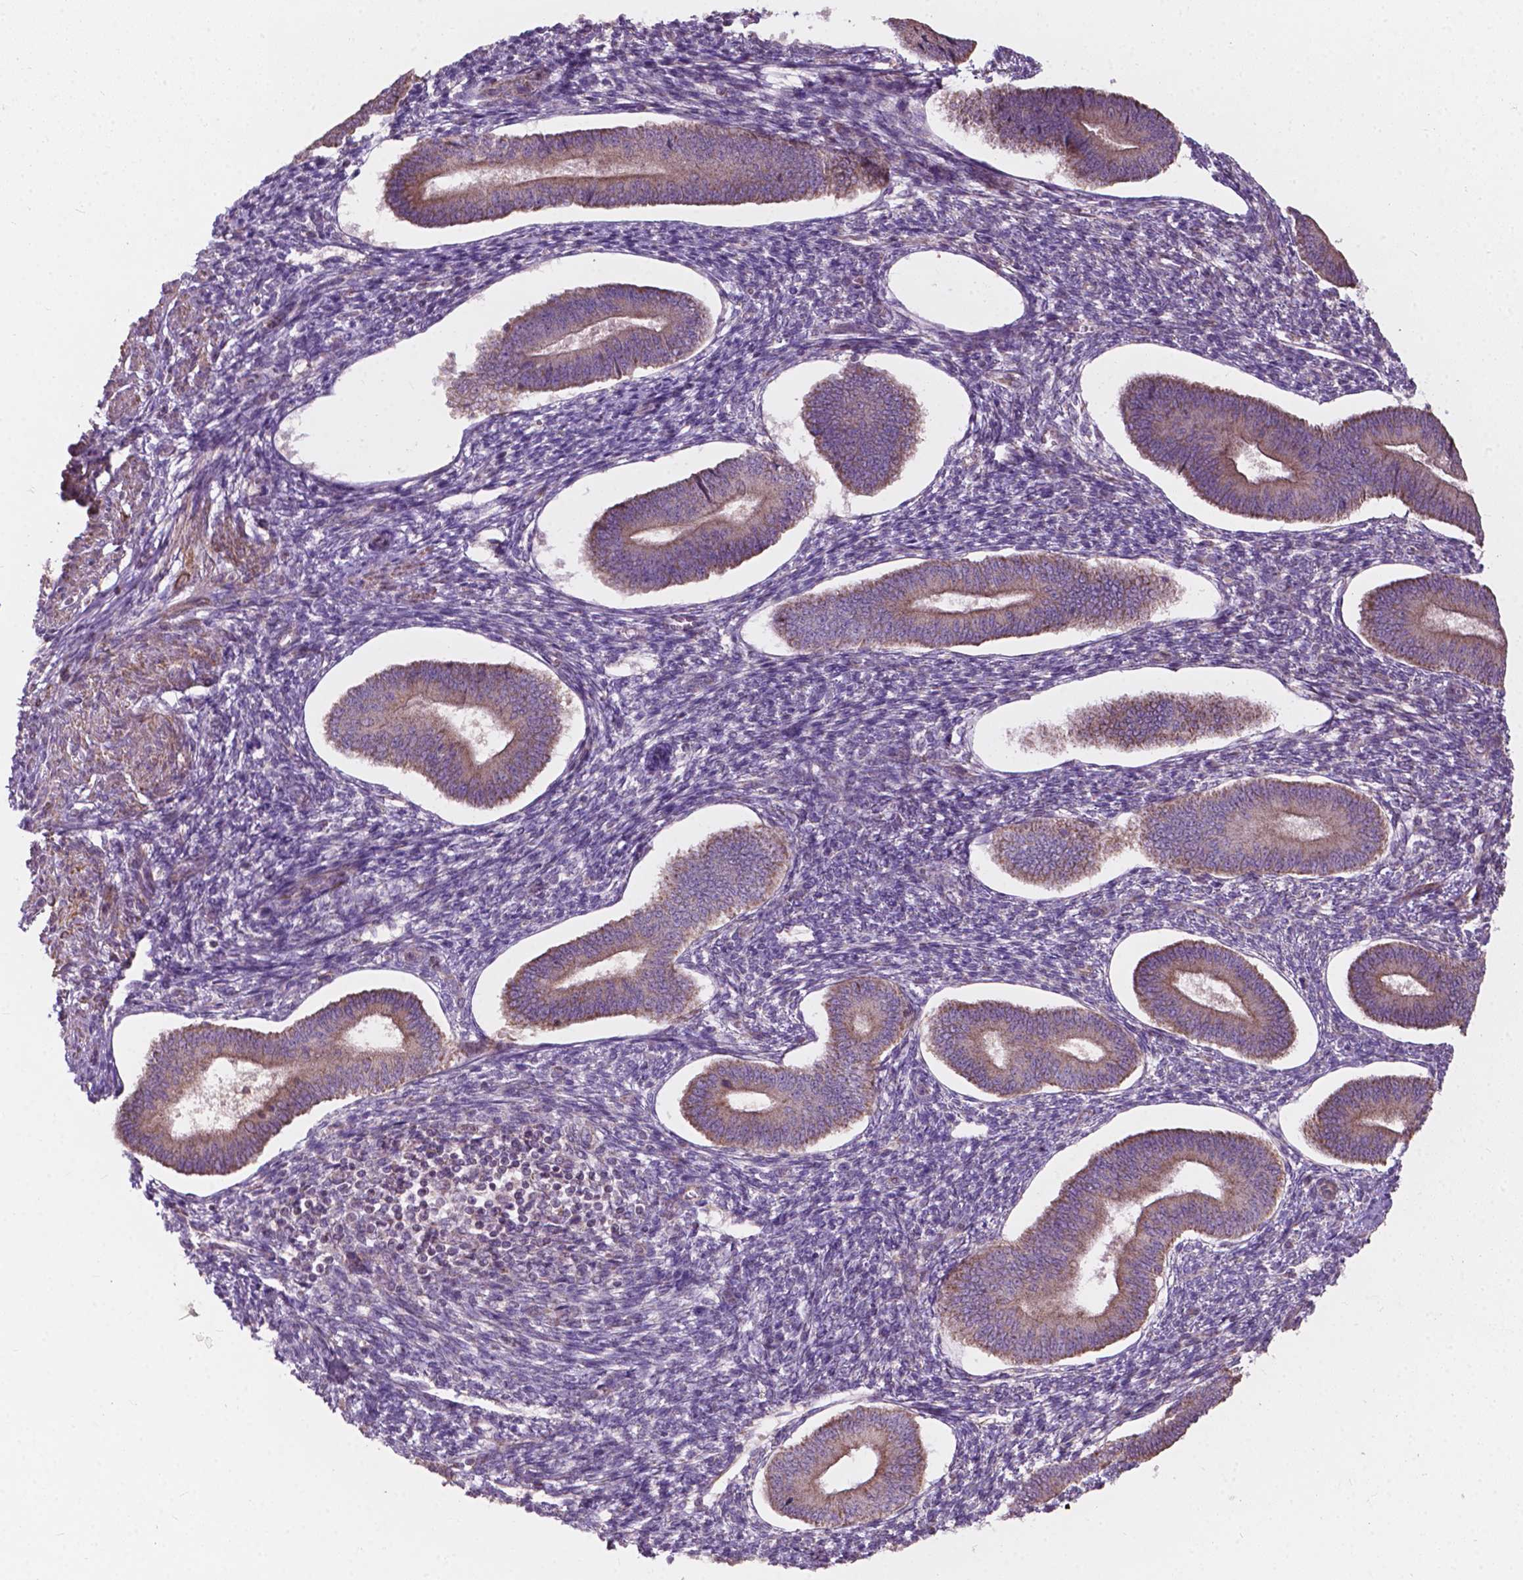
{"staining": {"intensity": "negative", "quantity": "none", "location": "none"}, "tissue": "endometrium", "cell_type": "Cells in endometrial stroma", "image_type": "normal", "snomed": [{"axis": "morphology", "description": "Normal tissue, NOS"}, {"axis": "topography", "description": "Endometrium"}], "caption": "Cells in endometrial stroma are negative for brown protein staining in unremarkable endometrium. (DAB (3,3'-diaminobenzidine) immunohistochemistry with hematoxylin counter stain).", "gene": "NDUFA10", "patient": {"sex": "female", "age": 42}}